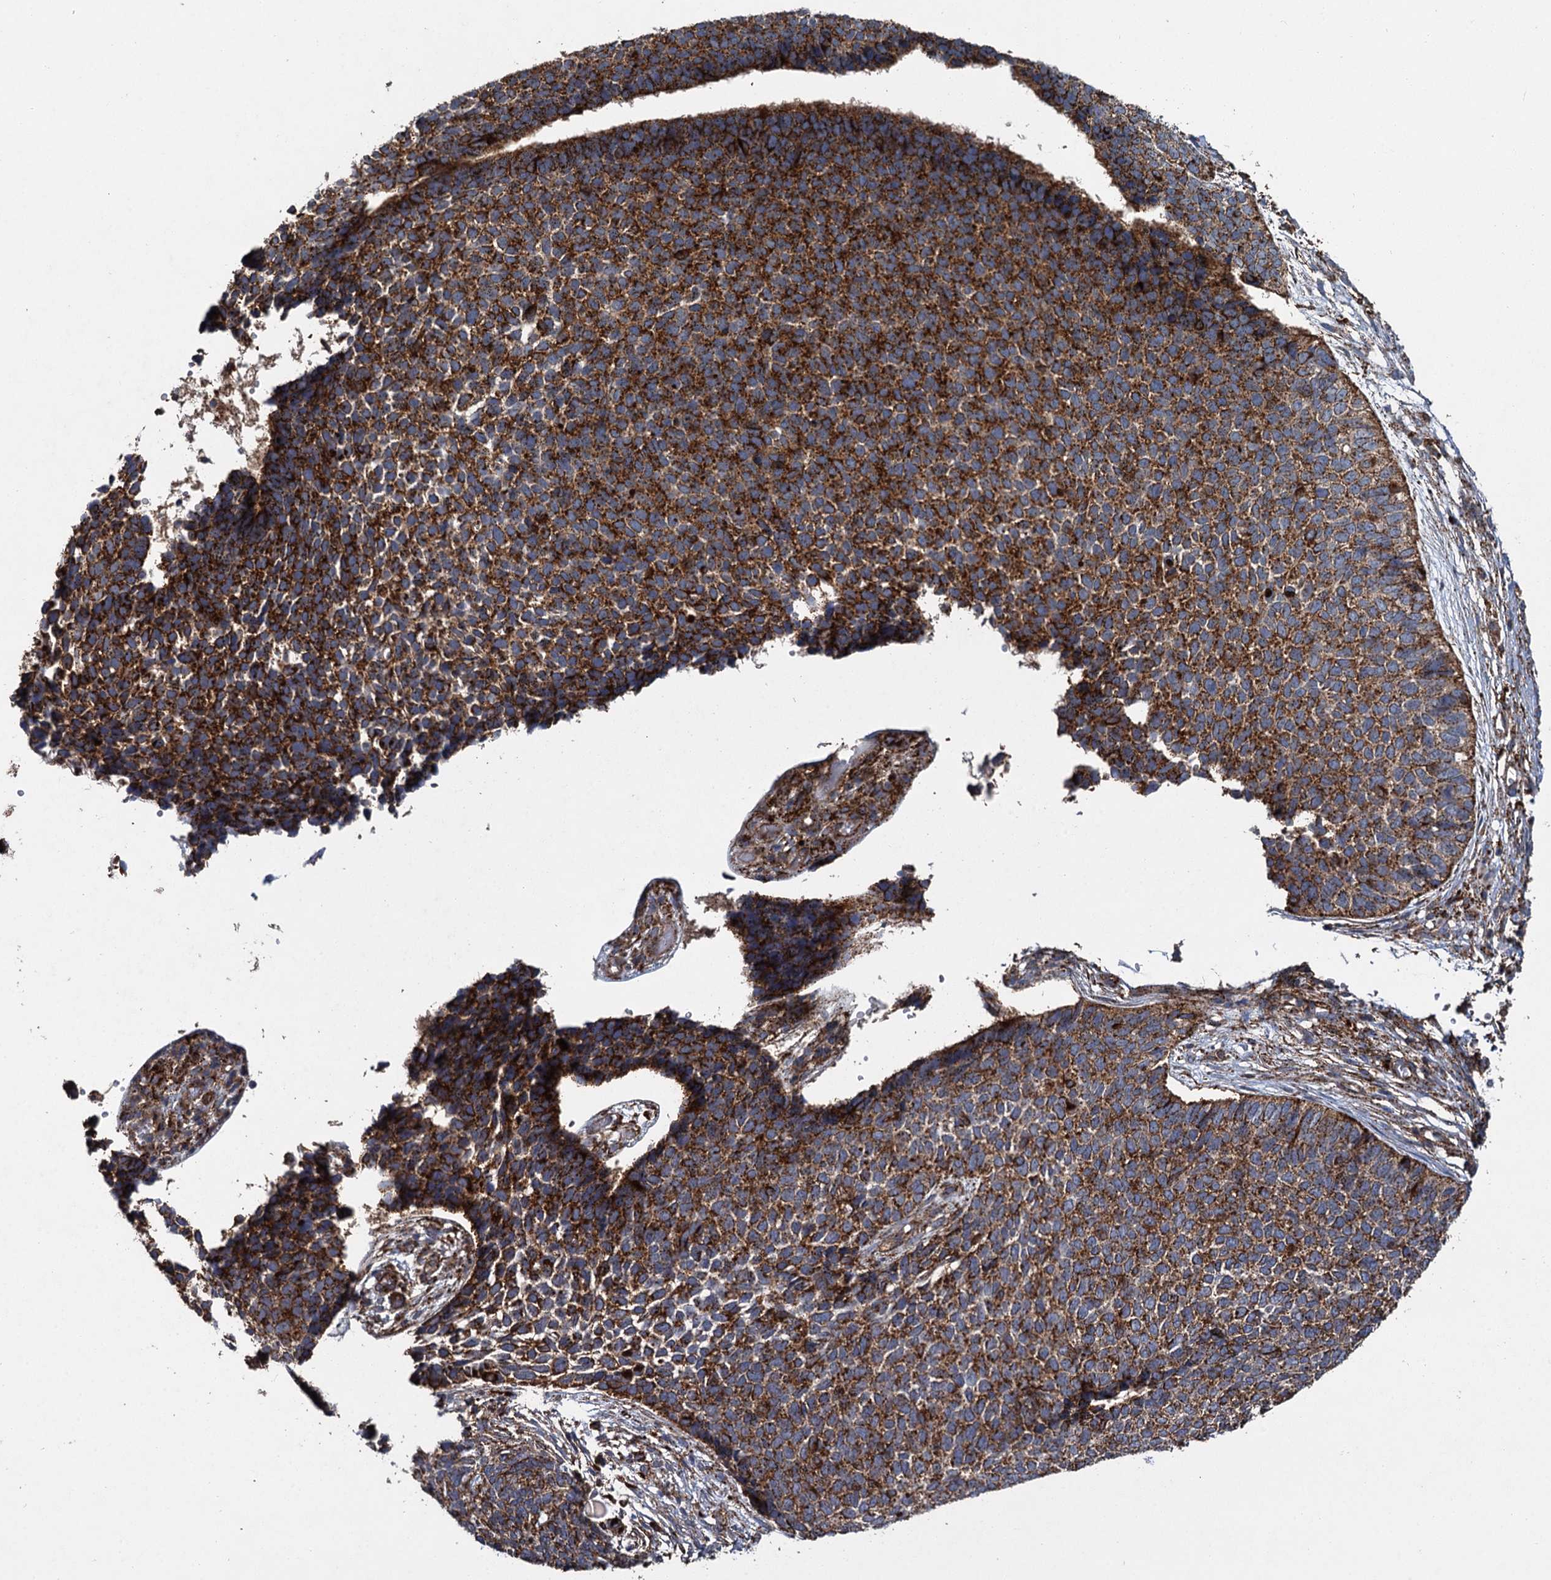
{"staining": {"intensity": "strong", "quantity": ">75%", "location": "cytoplasmic/membranous"}, "tissue": "skin cancer", "cell_type": "Tumor cells", "image_type": "cancer", "snomed": [{"axis": "morphology", "description": "Basal cell carcinoma"}, {"axis": "topography", "description": "Skin"}], "caption": "About >75% of tumor cells in skin basal cell carcinoma reveal strong cytoplasmic/membranous protein positivity as visualized by brown immunohistochemical staining.", "gene": "GBA1", "patient": {"sex": "female", "age": 84}}